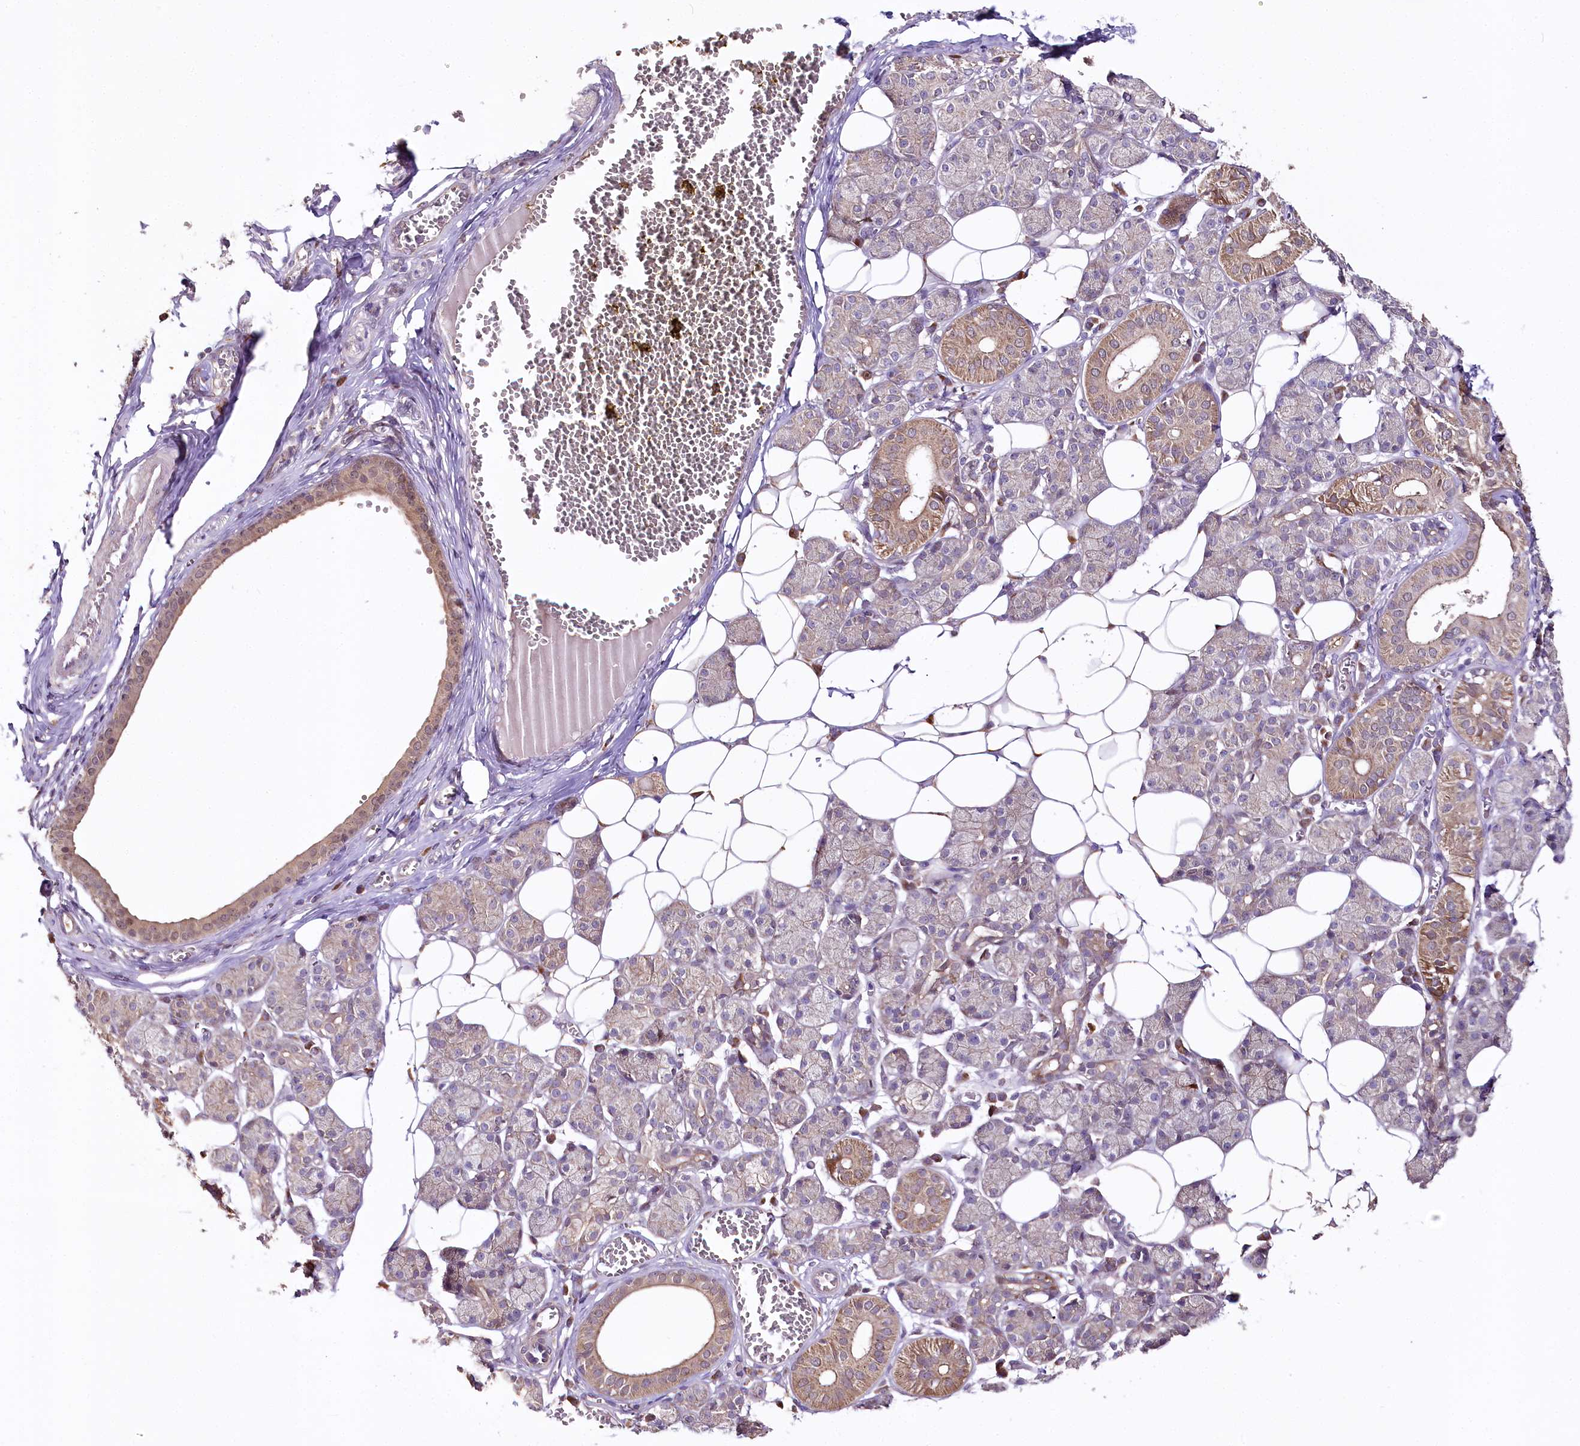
{"staining": {"intensity": "moderate", "quantity": "25%-75%", "location": "cytoplasmic/membranous"}, "tissue": "salivary gland", "cell_type": "Glandular cells", "image_type": "normal", "snomed": [{"axis": "morphology", "description": "Normal tissue, NOS"}, {"axis": "topography", "description": "Salivary gland"}], "caption": "IHC of benign human salivary gland displays medium levels of moderate cytoplasmic/membranous staining in about 25%-75% of glandular cells.", "gene": "ZNF226", "patient": {"sex": "female", "age": 33}}